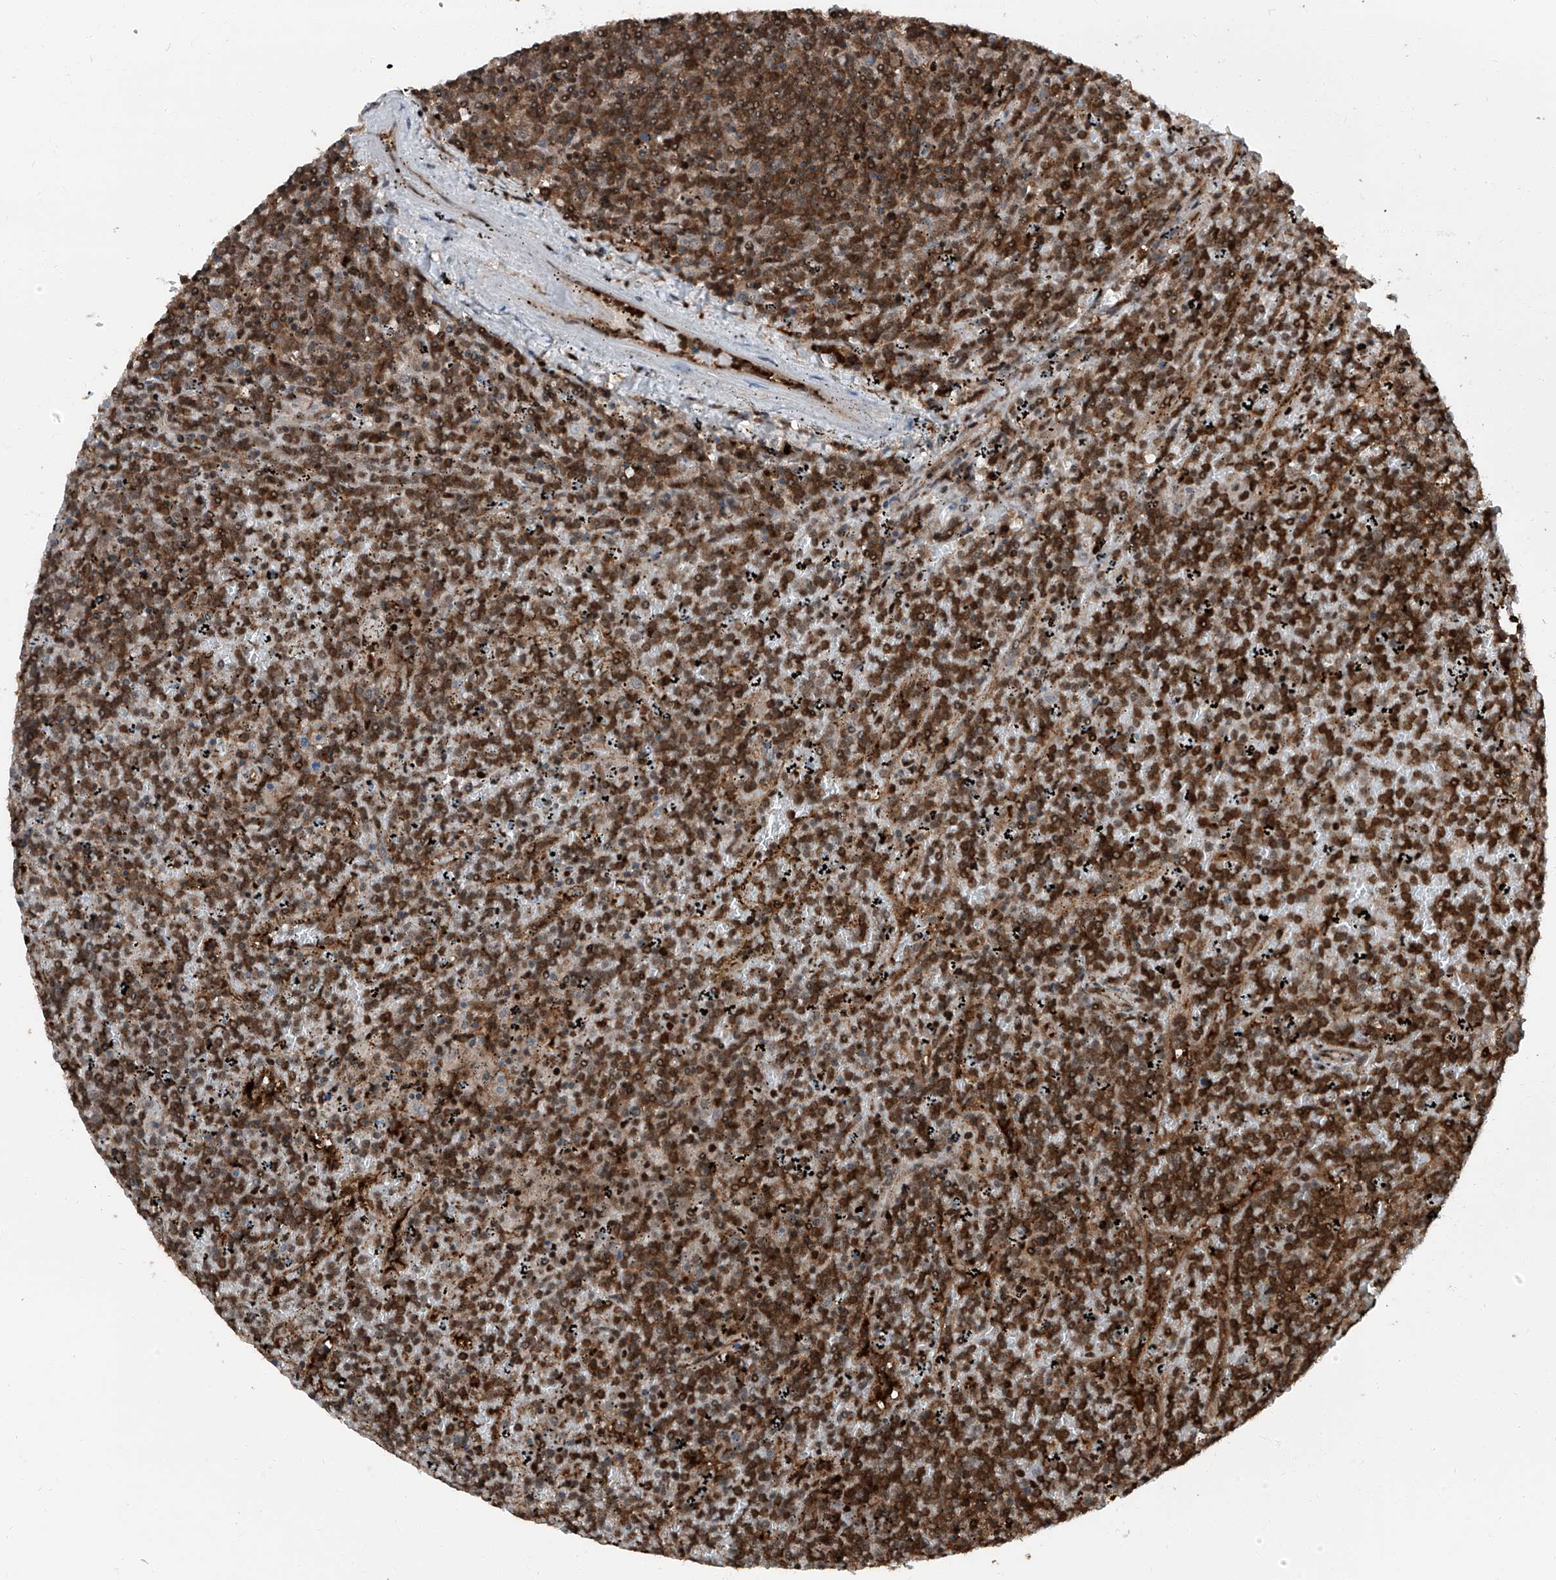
{"staining": {"intensity": "strong", "quantity": ">75%", "location": "cytoplasmic/membranous"}, "tissue": "lymphoma", "cell_type": "Tumor cells", "image_type": "cancer", "snomed": [{"axis": "morphology", "description": "Malignant lymphoma, non-Hodgkin's type, Low grade"}, {"axis": "topography", "description": "Spleen"}], "caption": "Protein expression analysis of lymphoma demonstrates strong cytoplasmic/membranous staining in about >75% of tumor cells.", "gene": "PSMB10", "patient": {"sex": "female", "age": 19}}